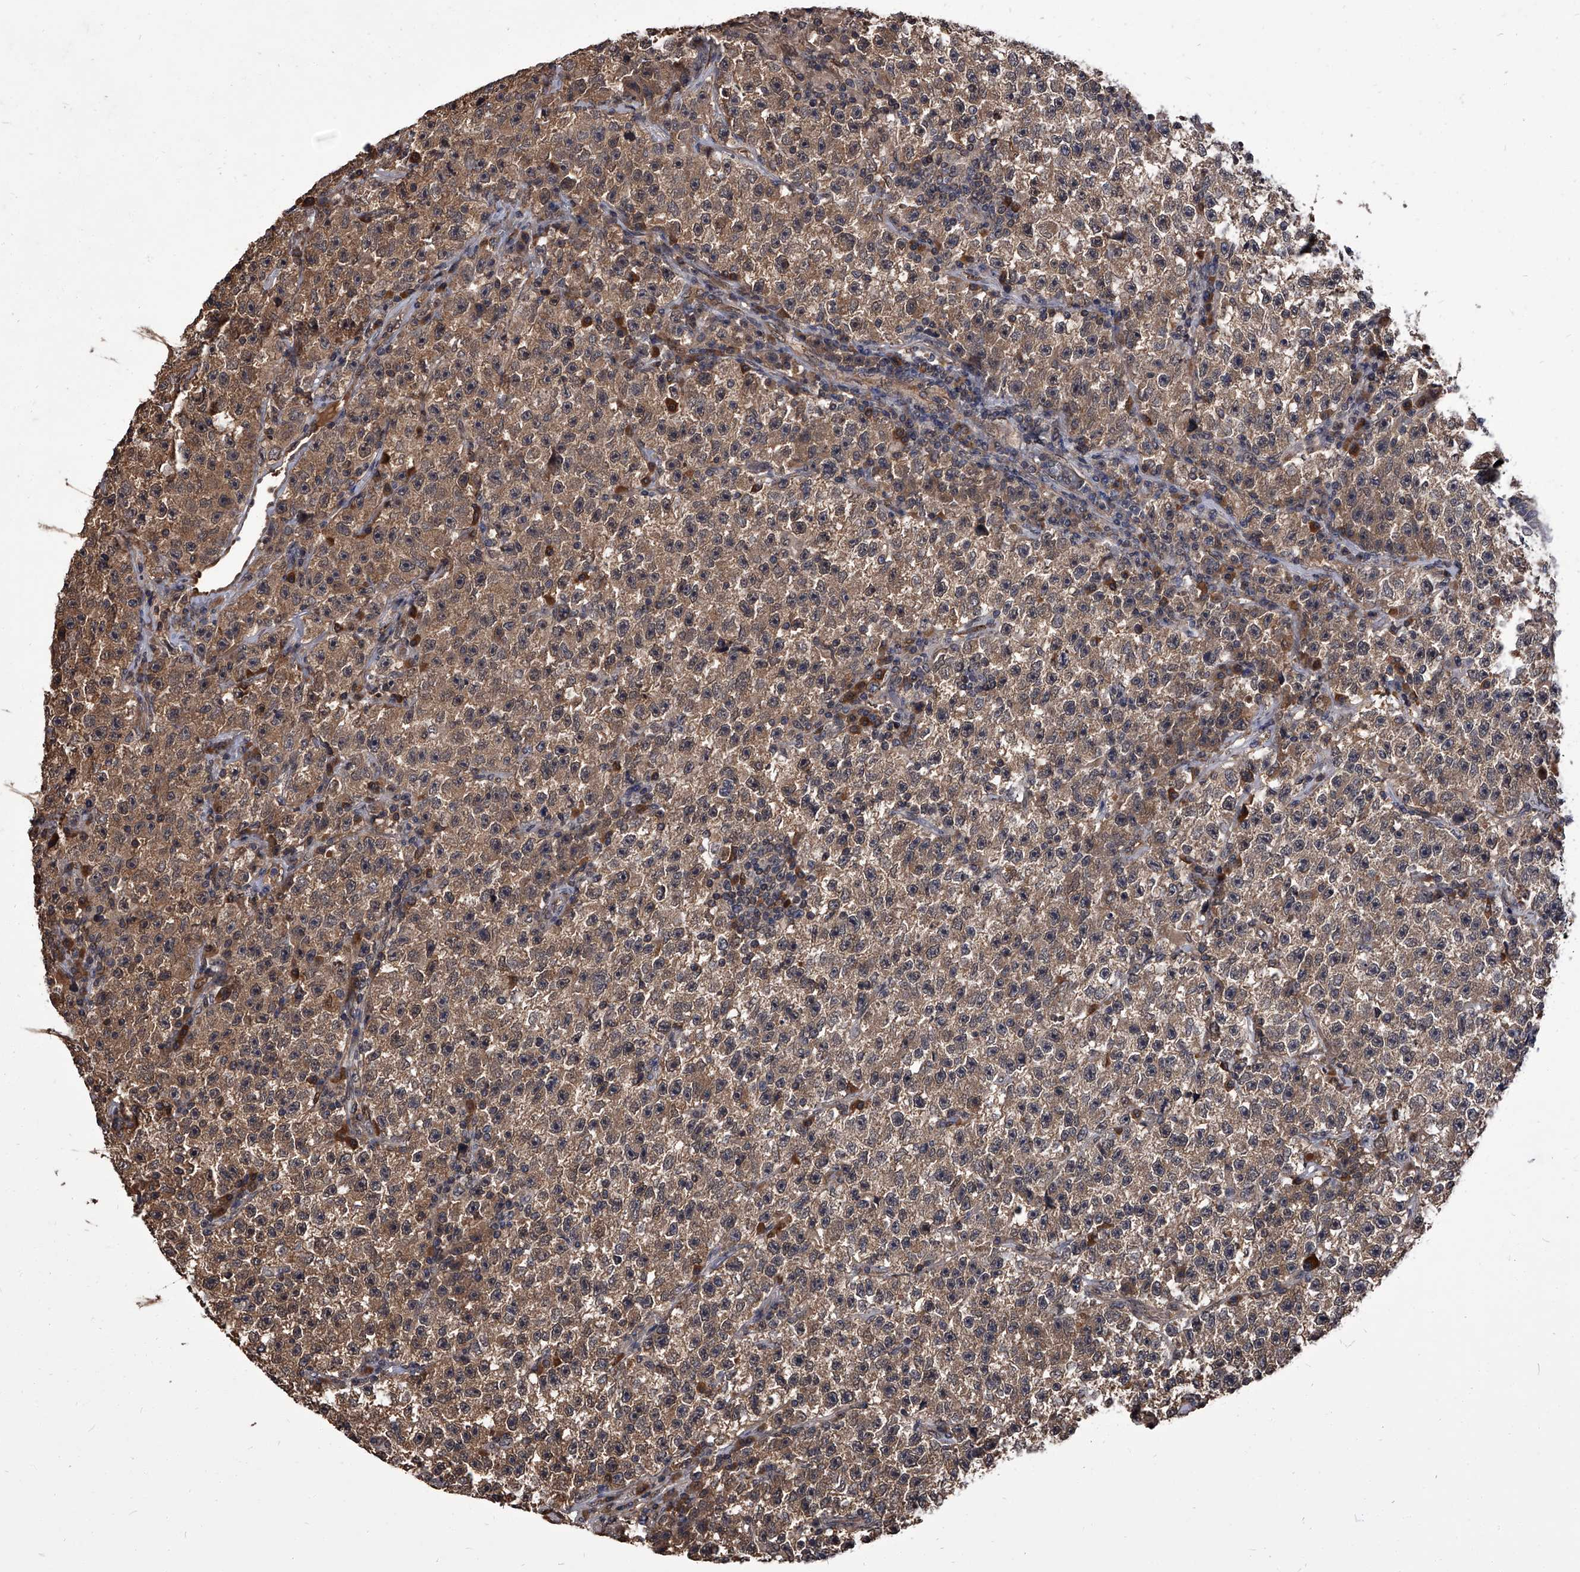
{"staining": {"intensity": "moderate", "quantity": ">75%", "location": "cytoplasmic/membranous"}, "tissue": "testis cancer", "cell_type": "Tumor cells", "image_type": "cancer", "snomed": [{"axis": "morphology", "description": "Seminoma, NOS"}, {"axis": "topography", "description": "Testis"}], "caption": "Brown immunohistochemical staining in human testis seminoma shows moderate cytoplasmic/membranous expression in approximately >75% of tumor cells. (brown staining indicates protein expression, while blue staining denotes nuclei).", "gene": "SLC18B1", "patient": {"sex": "male", "age": 22}}